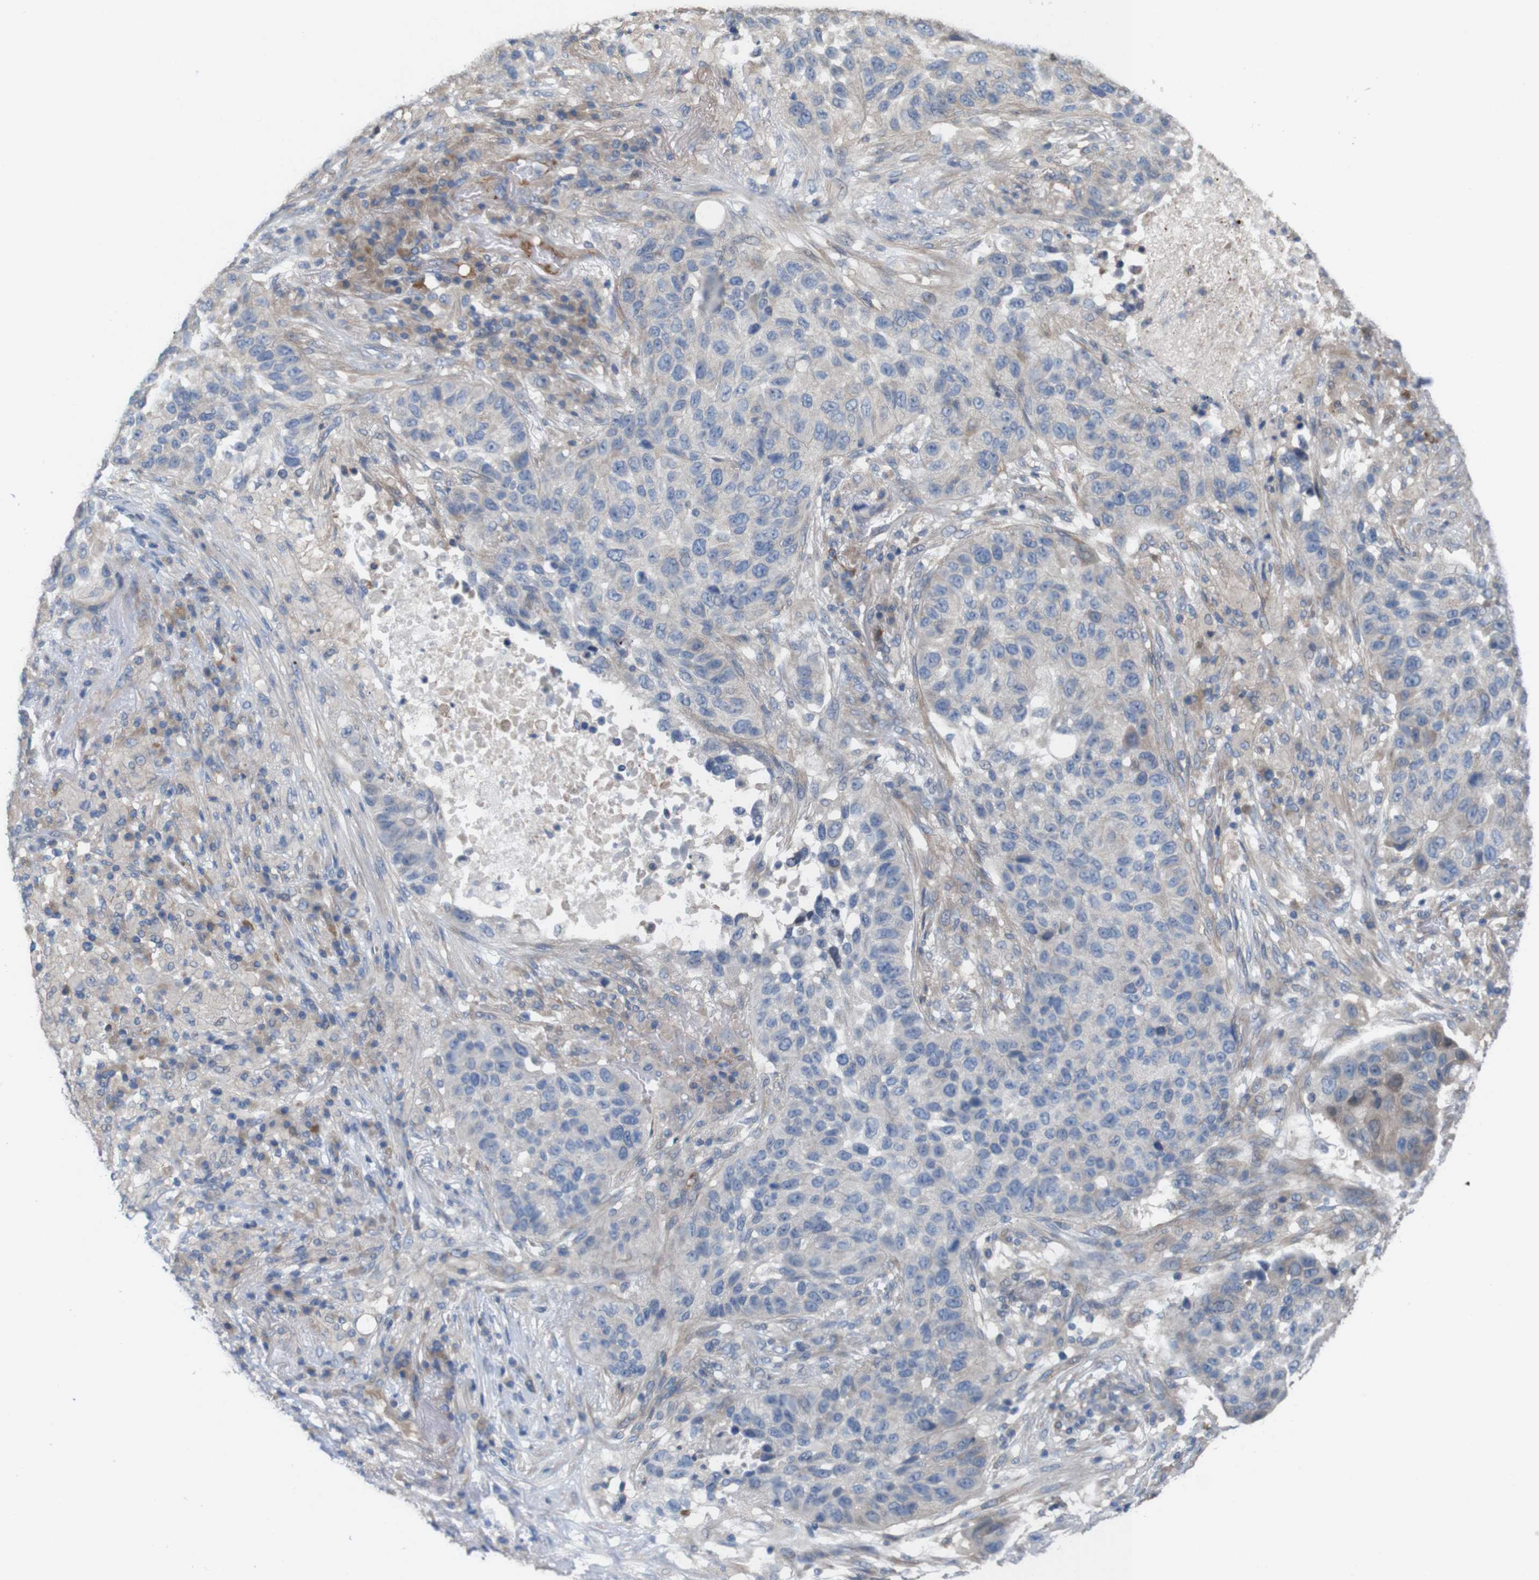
{"staining": {"intensity": "negative", "quantity": "none", "location": "none"}, "tissue": "lung cancer", "cell_type": "Tumor cells", "image_type": "cancer", "snomed": [{"axis": "morphology", "description": "Squamous cell carcinoma, NOS"}, {"axis": "topography", "description": "Lung"}], "caption": "High magnification brightfield microscopy of lung squamous cell carcinoma stained with DAB (3,3'-diaminobenzidine) (brown) and counterstained with hematoxylin (blue): tumor cells show no significant expression.", "gene": "MYEOV", "patient": {"sex": "male", "age": 57}}